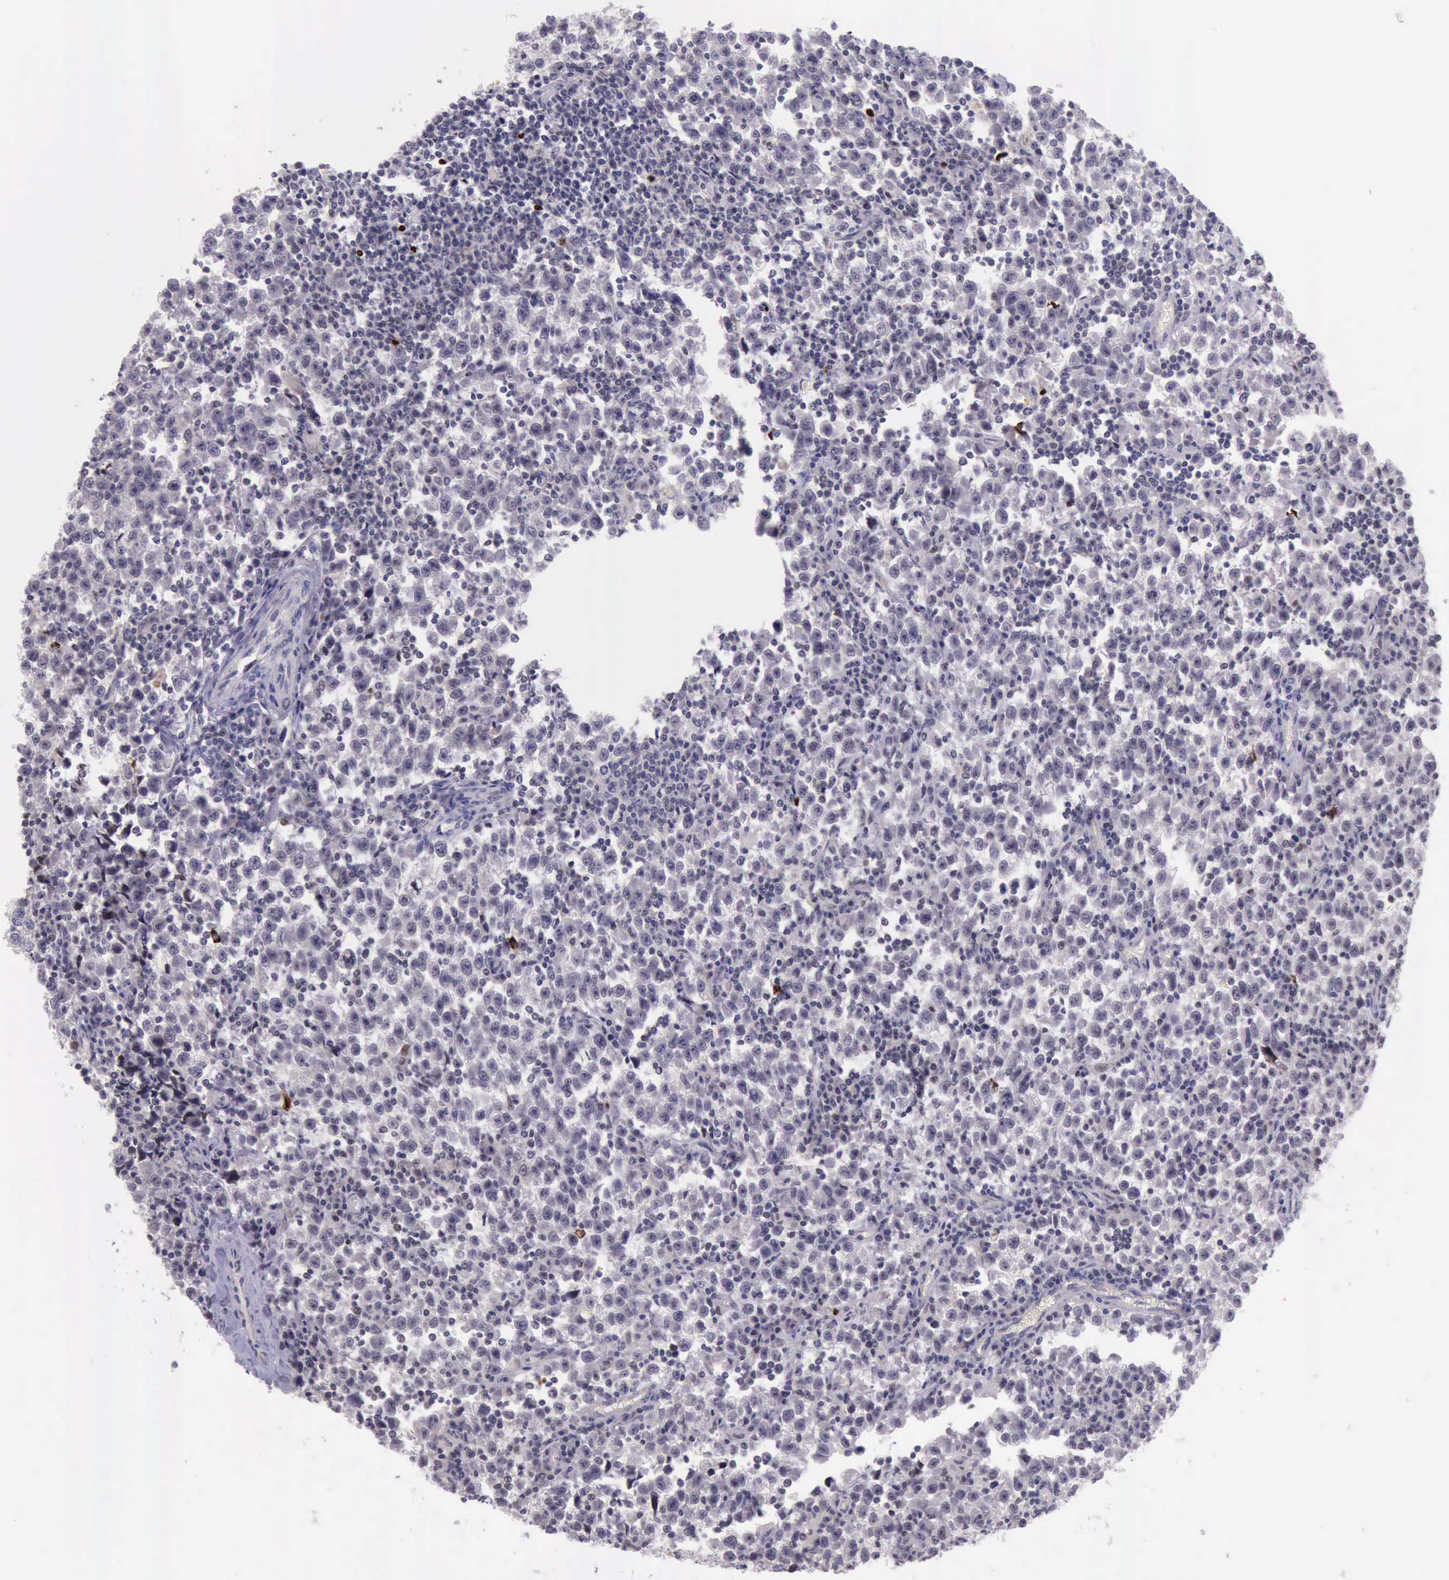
{"staining": {"intensity": "strong", "quantity": "<25%", "location": "nuclear"}, "tissue": "testis cancer", "cell_type": "Tumor cells", "image_type": "cancer", "snomed": [{"axis": "morphology", "description": "Seminoma, NOS"}, {"axis": "topography", "description": "Testis"}], "caption": "The histopathology image shows staining of seminoma (testis), revealing strong nuclear protein staining (brown color) within tumor cells.", "gene": "PARP1", "patient": {"sex": "male", "age": 35}}